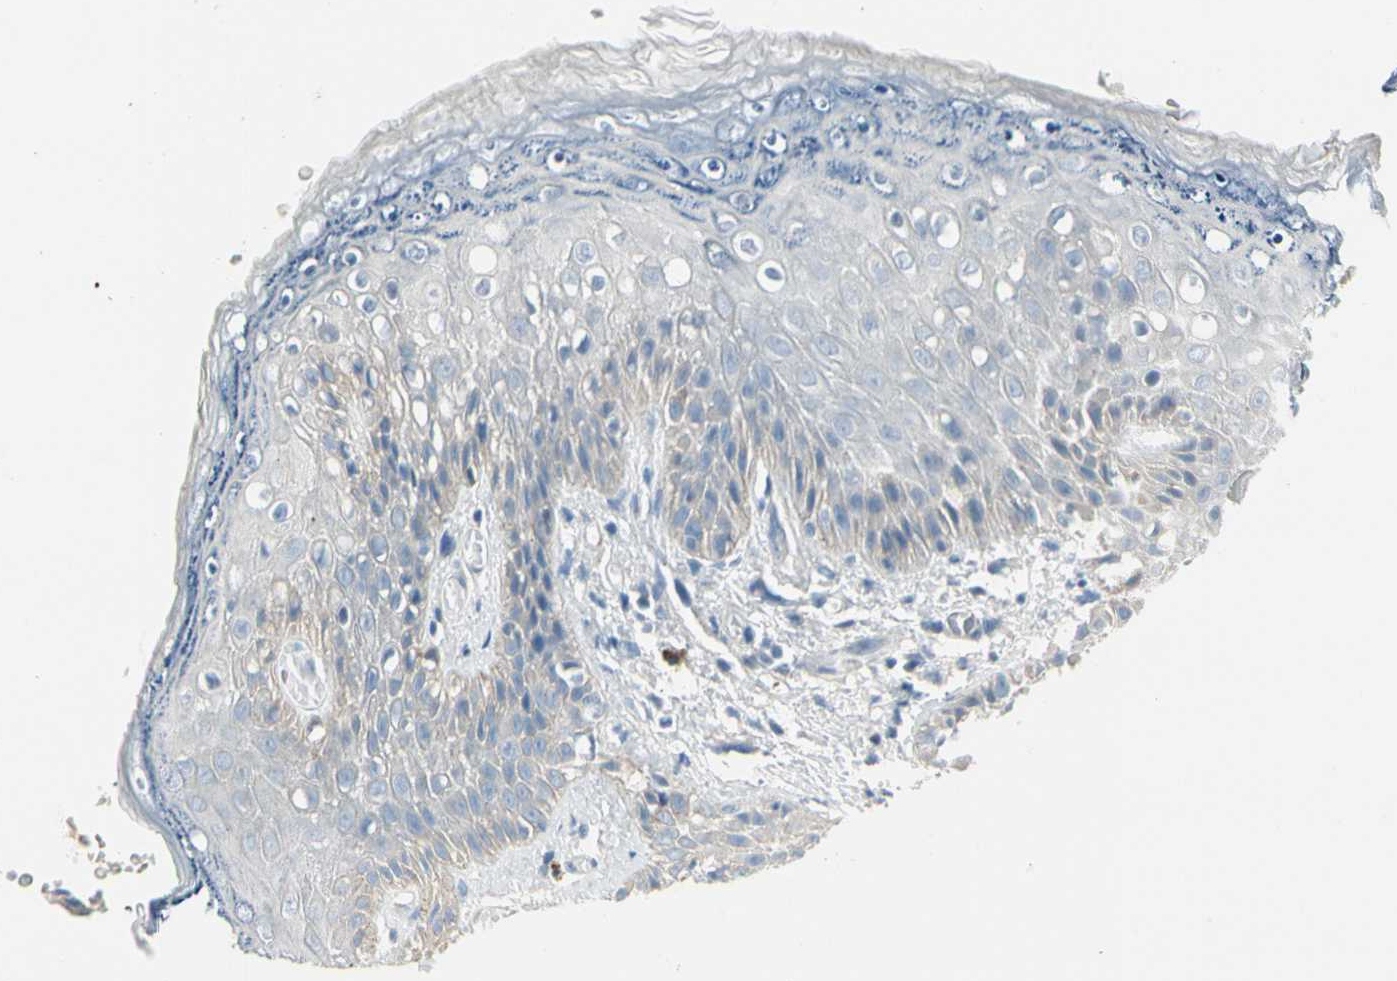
{"staining": {"intensity": "negative", "quantity": "none", "location": "none"}, "tissue": "skin", "cell_type": "Epidermal cells", "image_type": "normal", "snomed": [{"axis": "morphology", "description": "Normal tissue, NOS"}, {"axis": "topography", "description": "Anal"}], "caption": "IHC of unremarkable skin exhibits no expression in epidermal cells.", "gene": "SLC6A15", "patient": {"sex": "female", "age": 46}}